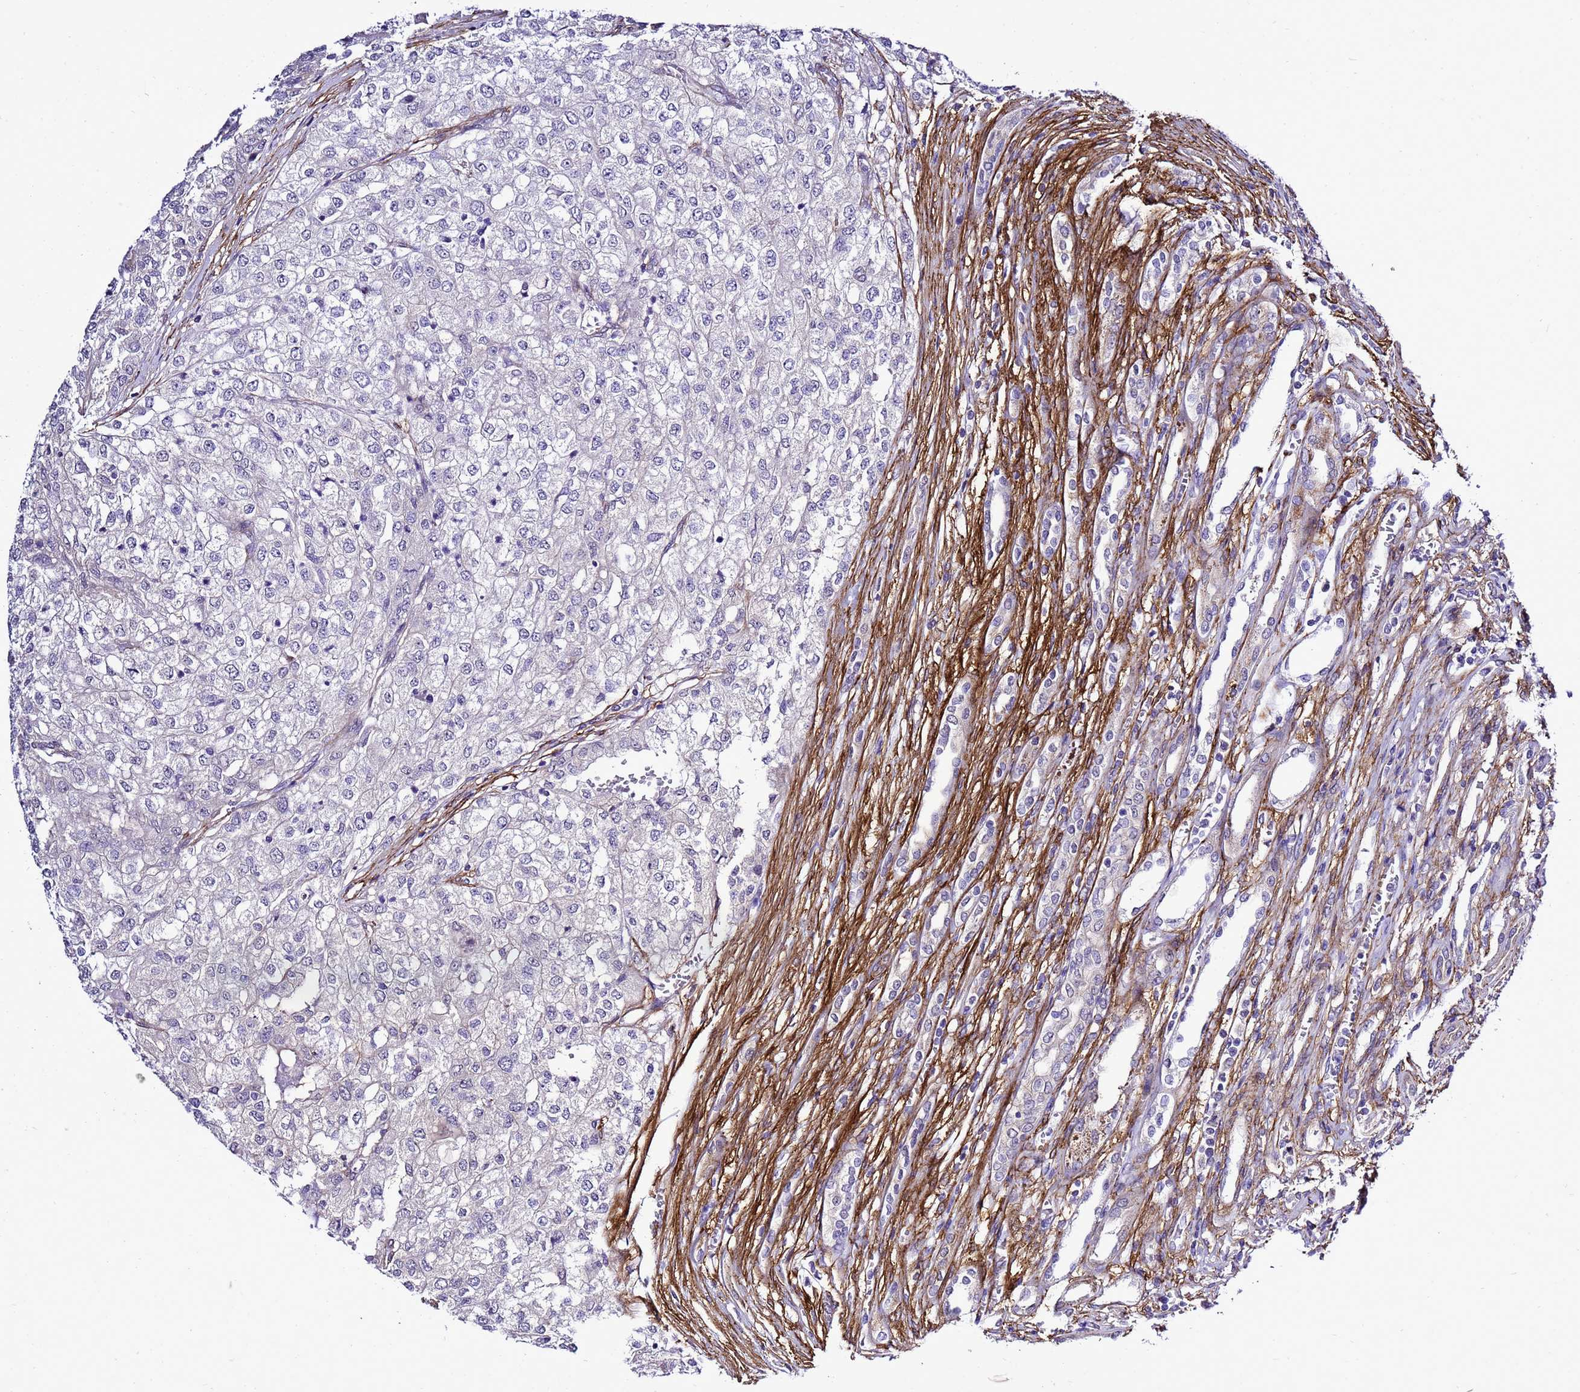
{"staining": {"intensity": "negative", "quantity": "none", "location": "none"}, "tissue": "renal cancer", "cell_type": "Tumor cells", "image_type": "cancer", "snomed": [{"axis": "morphology", "description": "Adenocarcinoma, NOS"}, {"axis": "topography", "description": "Kidney"}], "caption": "Tumor cells are negative for brown protein staining in adenocarcinoma (renal).", "gene": "GZF1", "patient": {"sex": "female", "age": 54}}